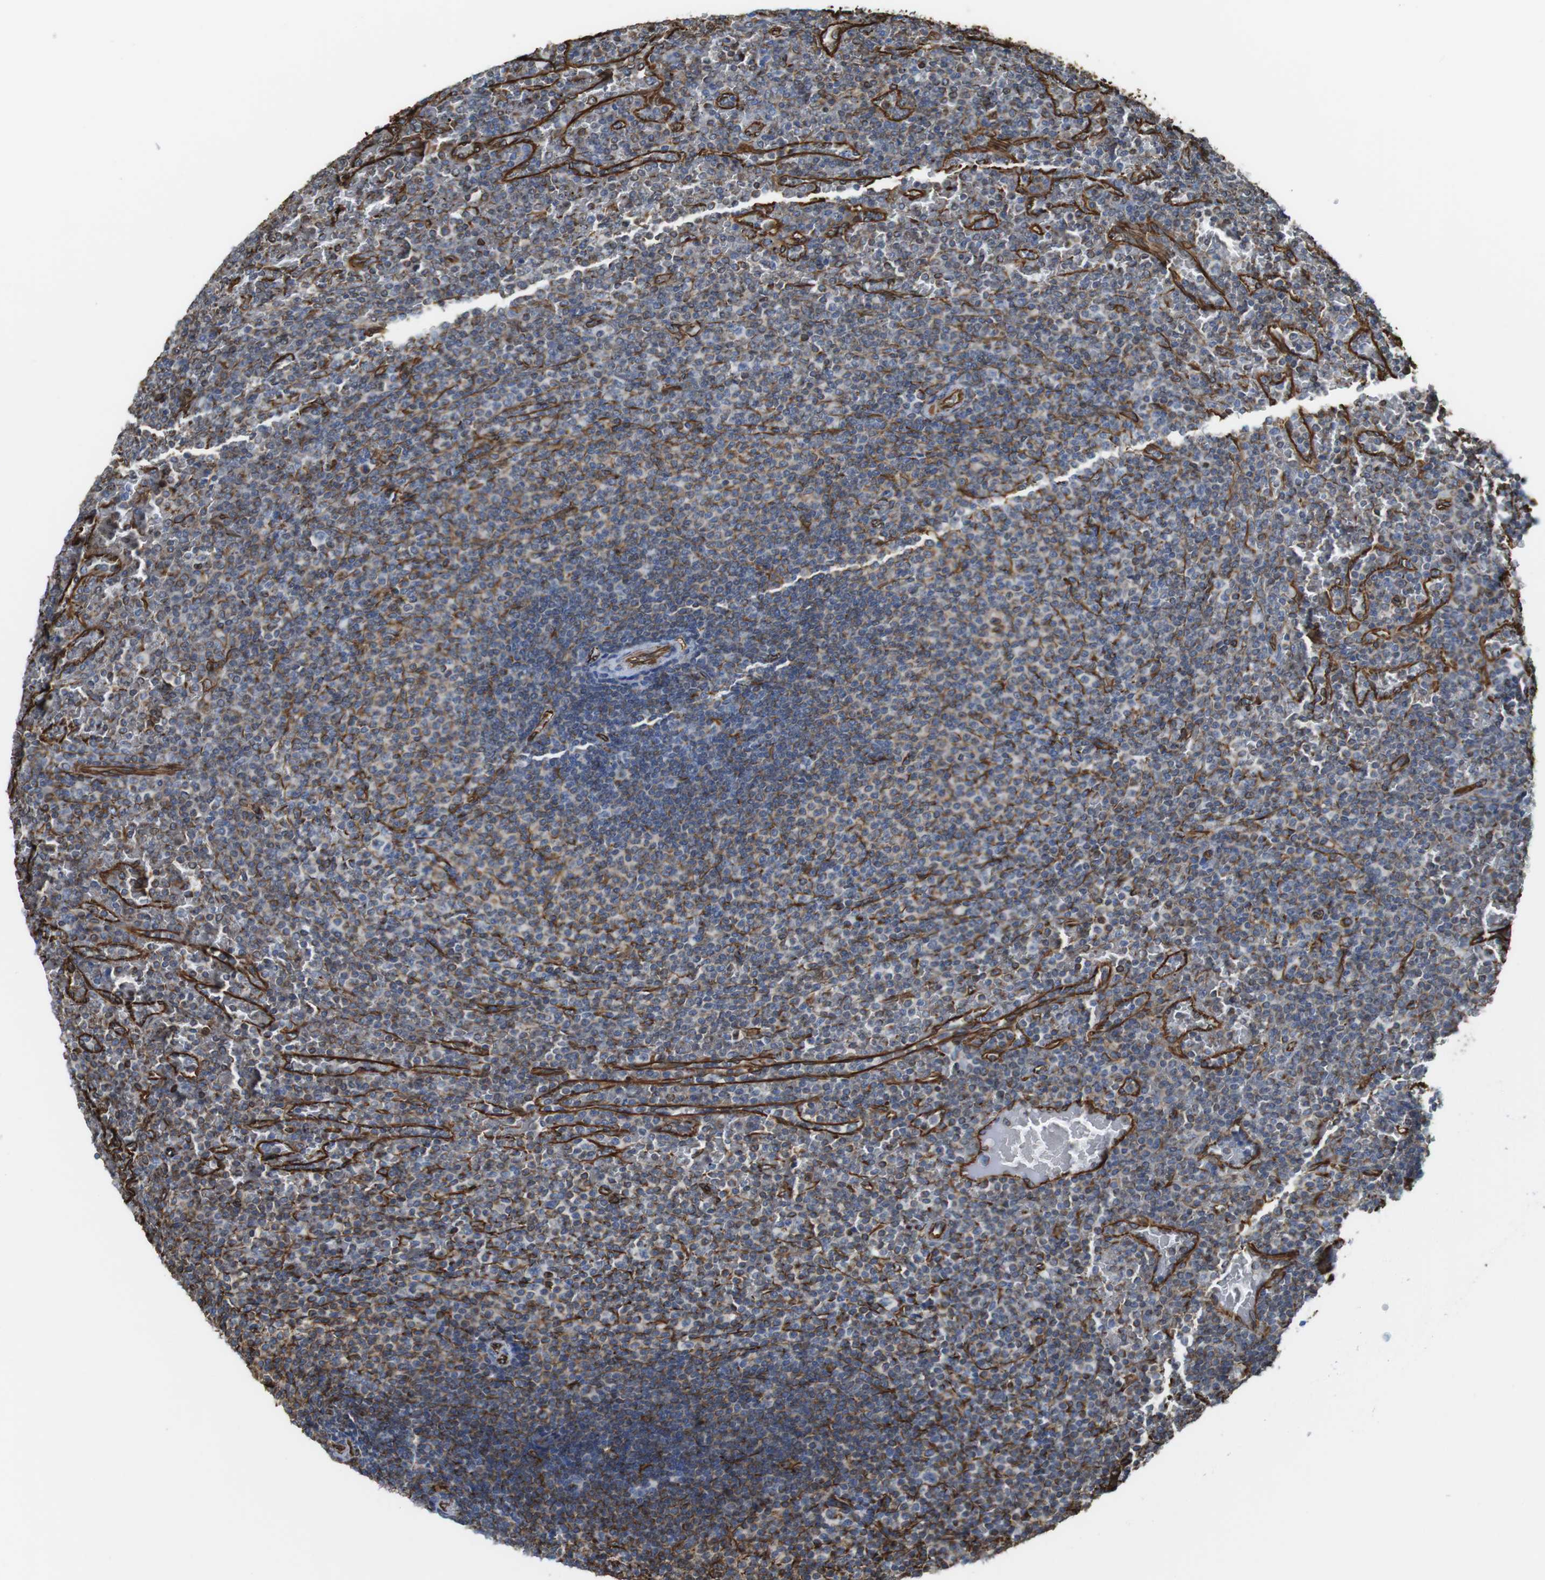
{"staining": {"intensity": "negative", "quantity": "none", "location": "none"}, "tissue": "lymphoma", "cell_type": "Tumor cells", "image_type": "cancer", "snomed": [{"axis": "morphology", "description": "Malignant lymphoma, non-Hodgkin's type, Low grade"}, {"axis": "topography", "description": "Spleen"}], "caption": "An image of human low-grade malignant lymphoma, non-Hodgkin's type is negative for staining in tumor cells.", "gene": "RALGPS1", "patient": {"sex": "female", "age": 77}}